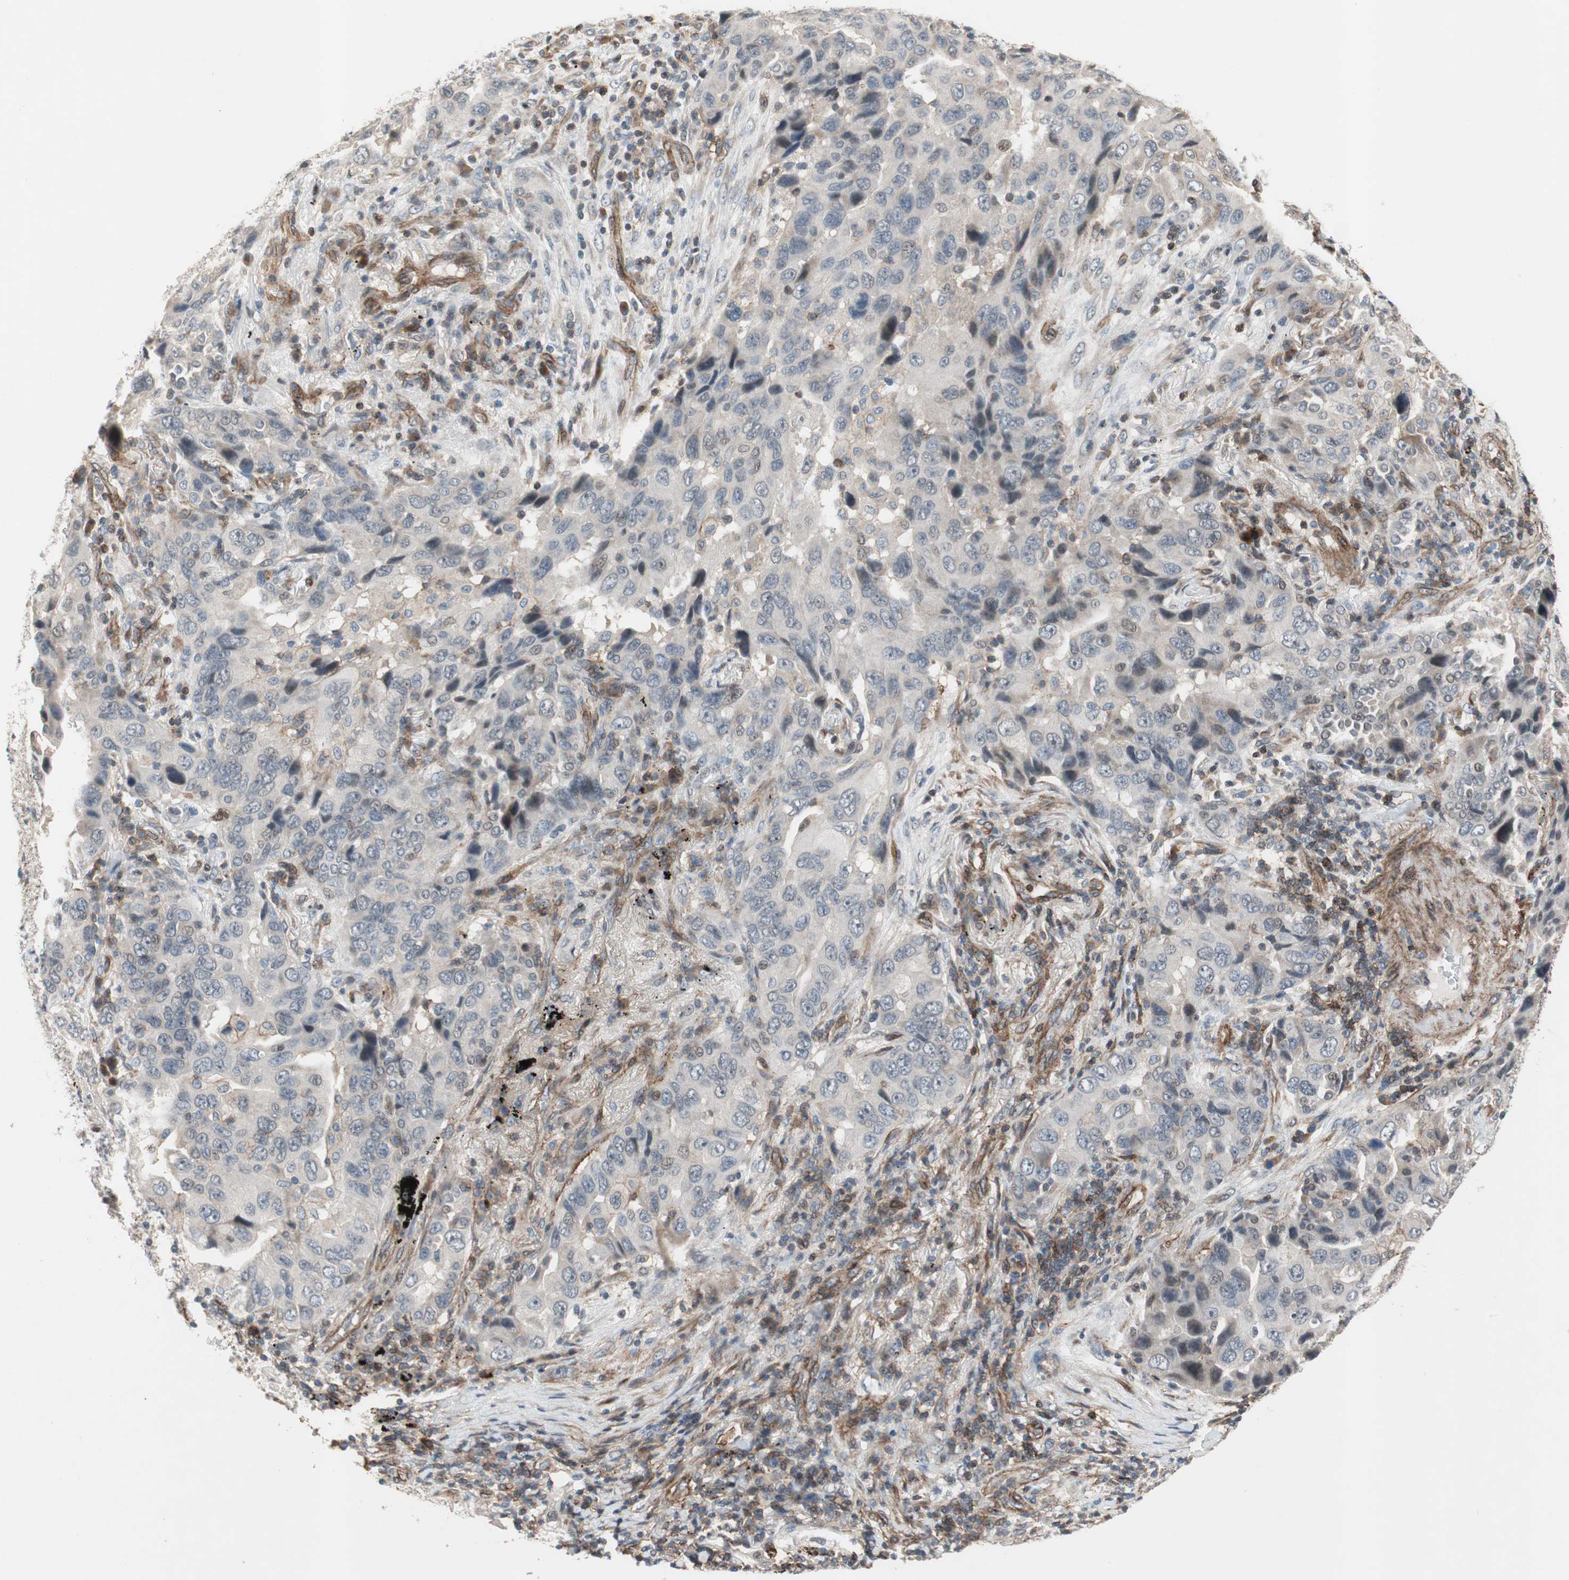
{"staining": {"intensity": "weak", "quantity": "<25%", "location": "cytoplasmic/membranous,nuclear"}, "tissue": "lung cancer", "cell_type": "Tumor cells", "image_type": "cancer", "snomed": [{"axis": "morphology", "description": "Adenocarcinoma, NOS"}, {"axis": "topography", "description": "Lung"}], "caption": "Tumor cells show no significant positivity in lung cancer (adenocarcinoma).", "gene": "GRHL1", "patient": {"sex": "female", "age": 65}}